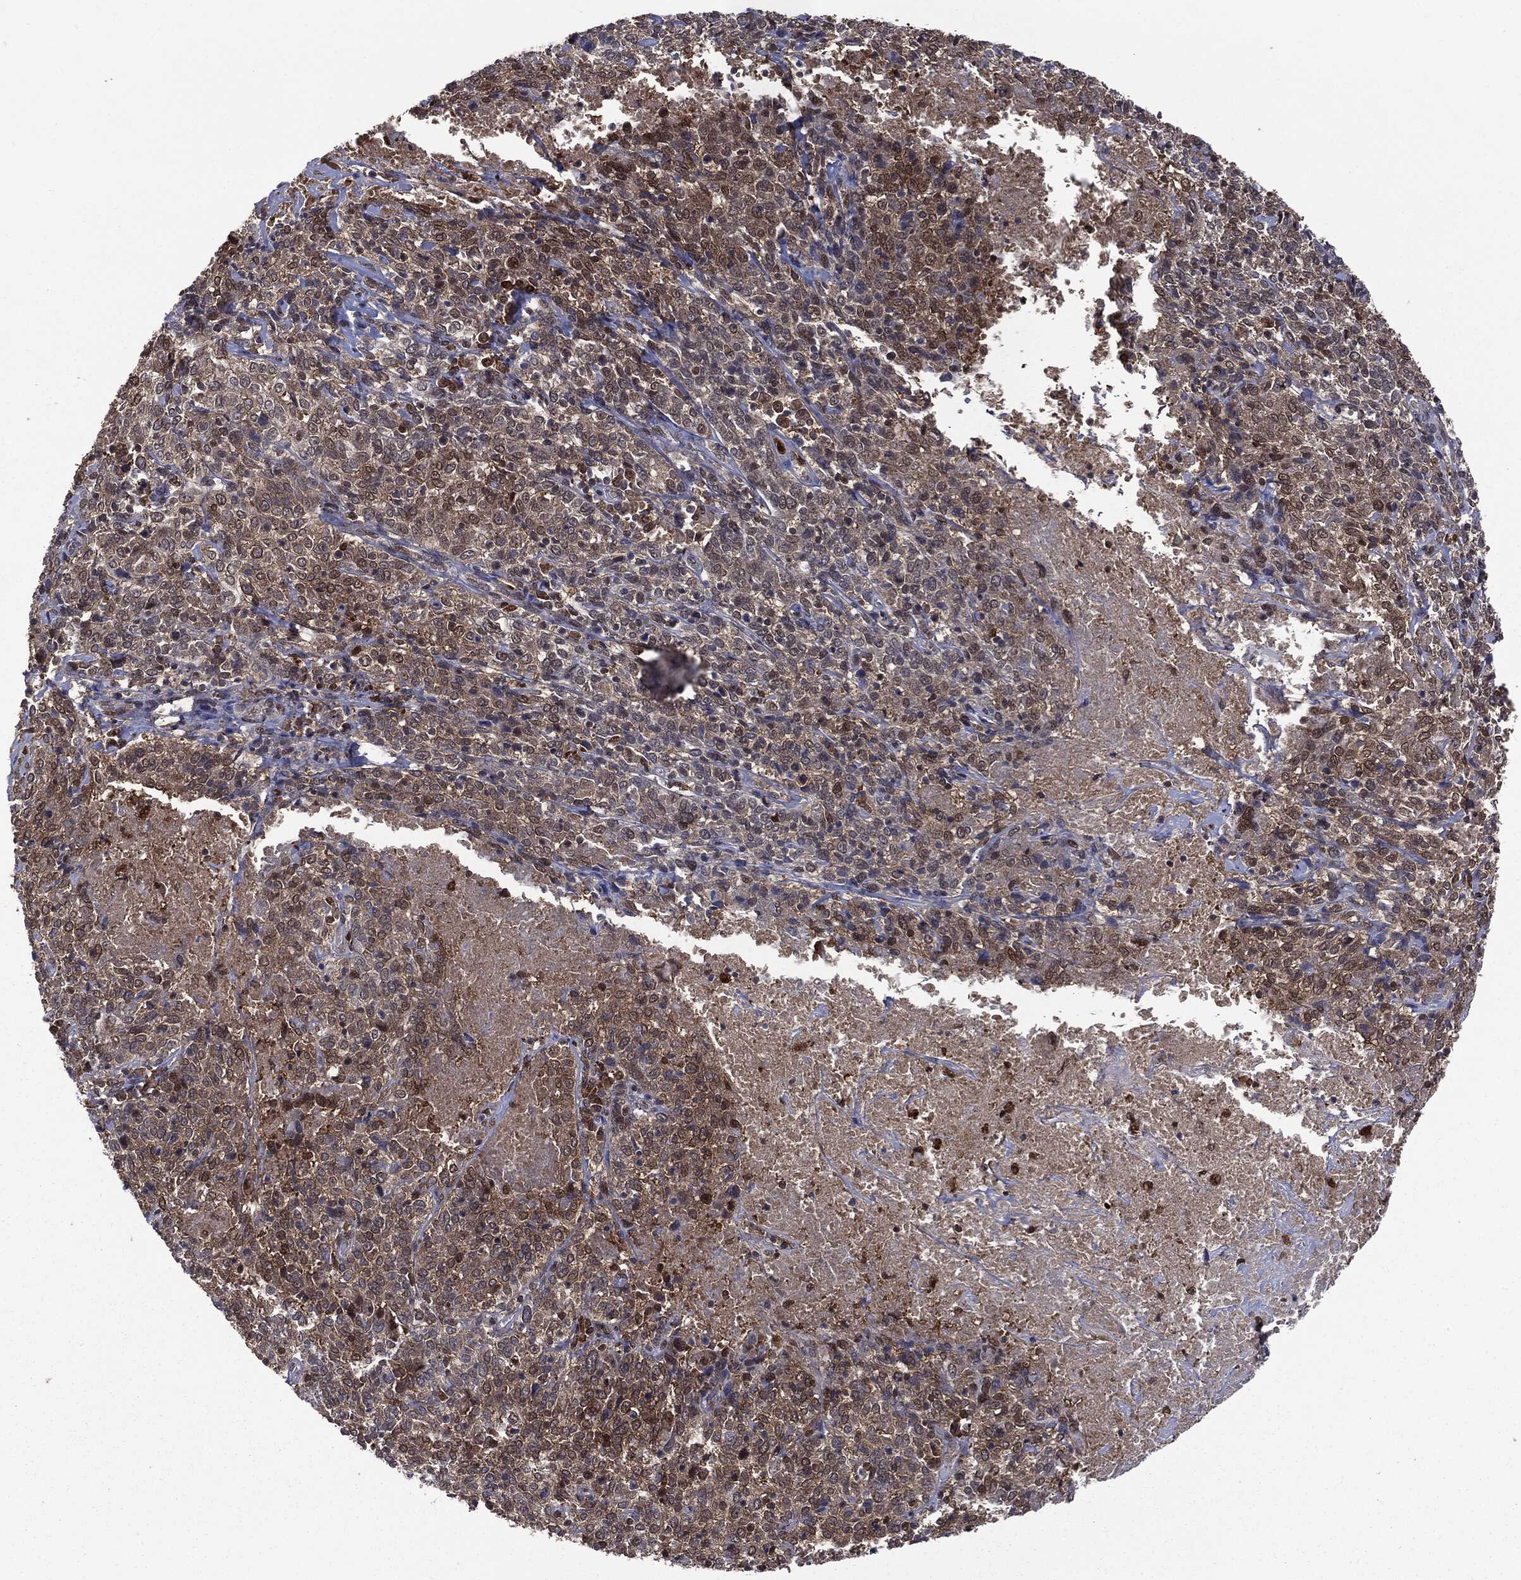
{"staining": {"intensity": "moderate", "quantity": "<25%", "location": "cytoplasmic/membranous"}, "tissue": "cervical cancer", "cell_type": "Tumor cells", "image_type": "cancer", "snomed": [{"axis": "morphology", "description": "Squamous cell carcinoma, NOS"}, {"axis": "topography", "description": "Cervix"}], "caption": "This is an image of immunohistochemistry staining of cervical cancer (squamous cell carcinoma), which shows moderate staining in the cytoplasmic/membranous of tumor cells.", "gene": "GPI", "patient": {"sex": "female", "age": 46}}